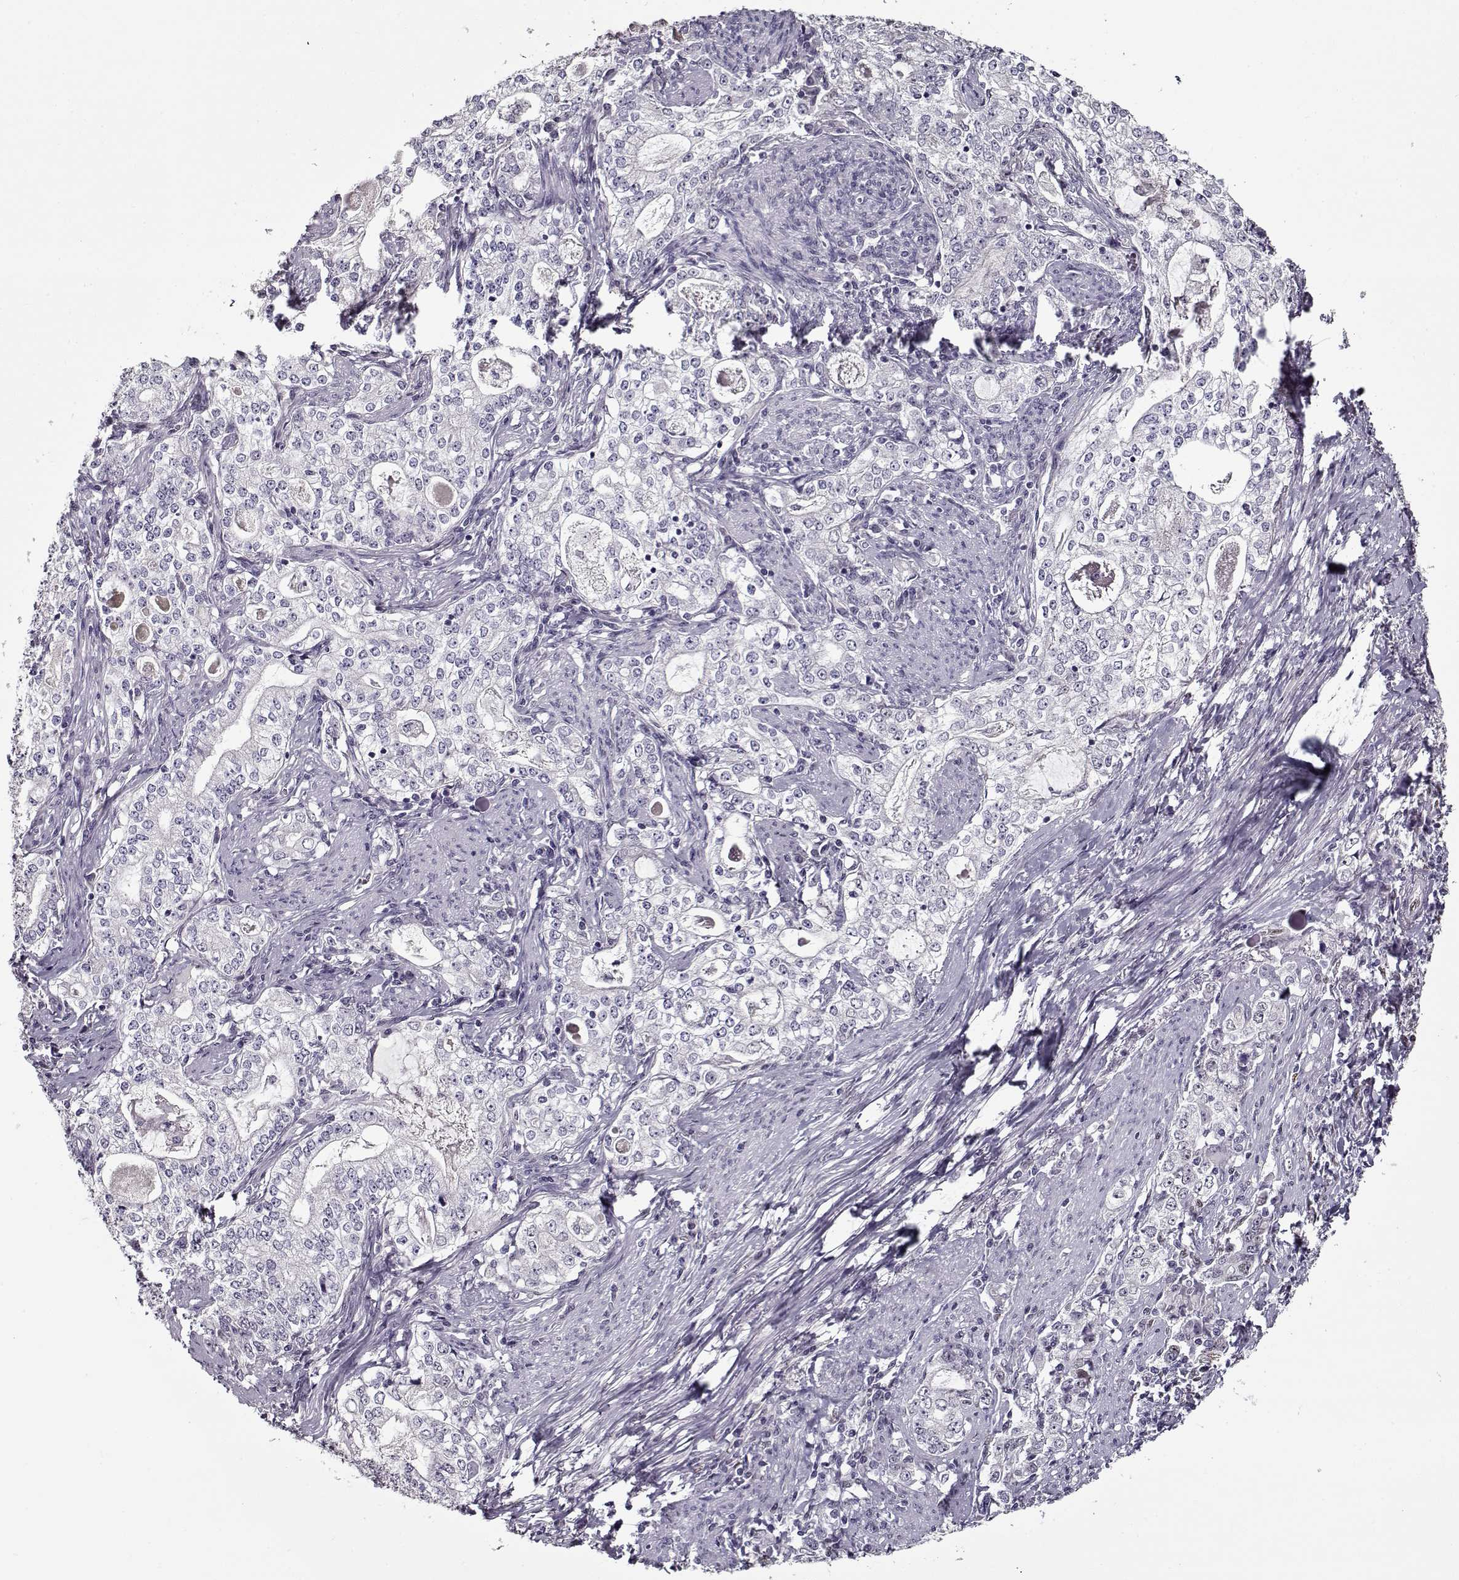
{"staining": {"intensity": "weak", "quantity": ">75%", "location": "nuclear"}, "tissue": "stomach cancer", "cell_type": "Tumor cells", "image_type": "cancer", "snomed": [{"axis": "morphology", "description": "Adenocarcinoma, NOS"}, {"axis": "topography", "description": "Stomach, lower"}], "caption": "Weak nuclear expression is seen in about >75% of tumor cells in stomach adenocarcinoma.", "gene": "PRMT8", "patient": {"sex": "female", "age": 72}}